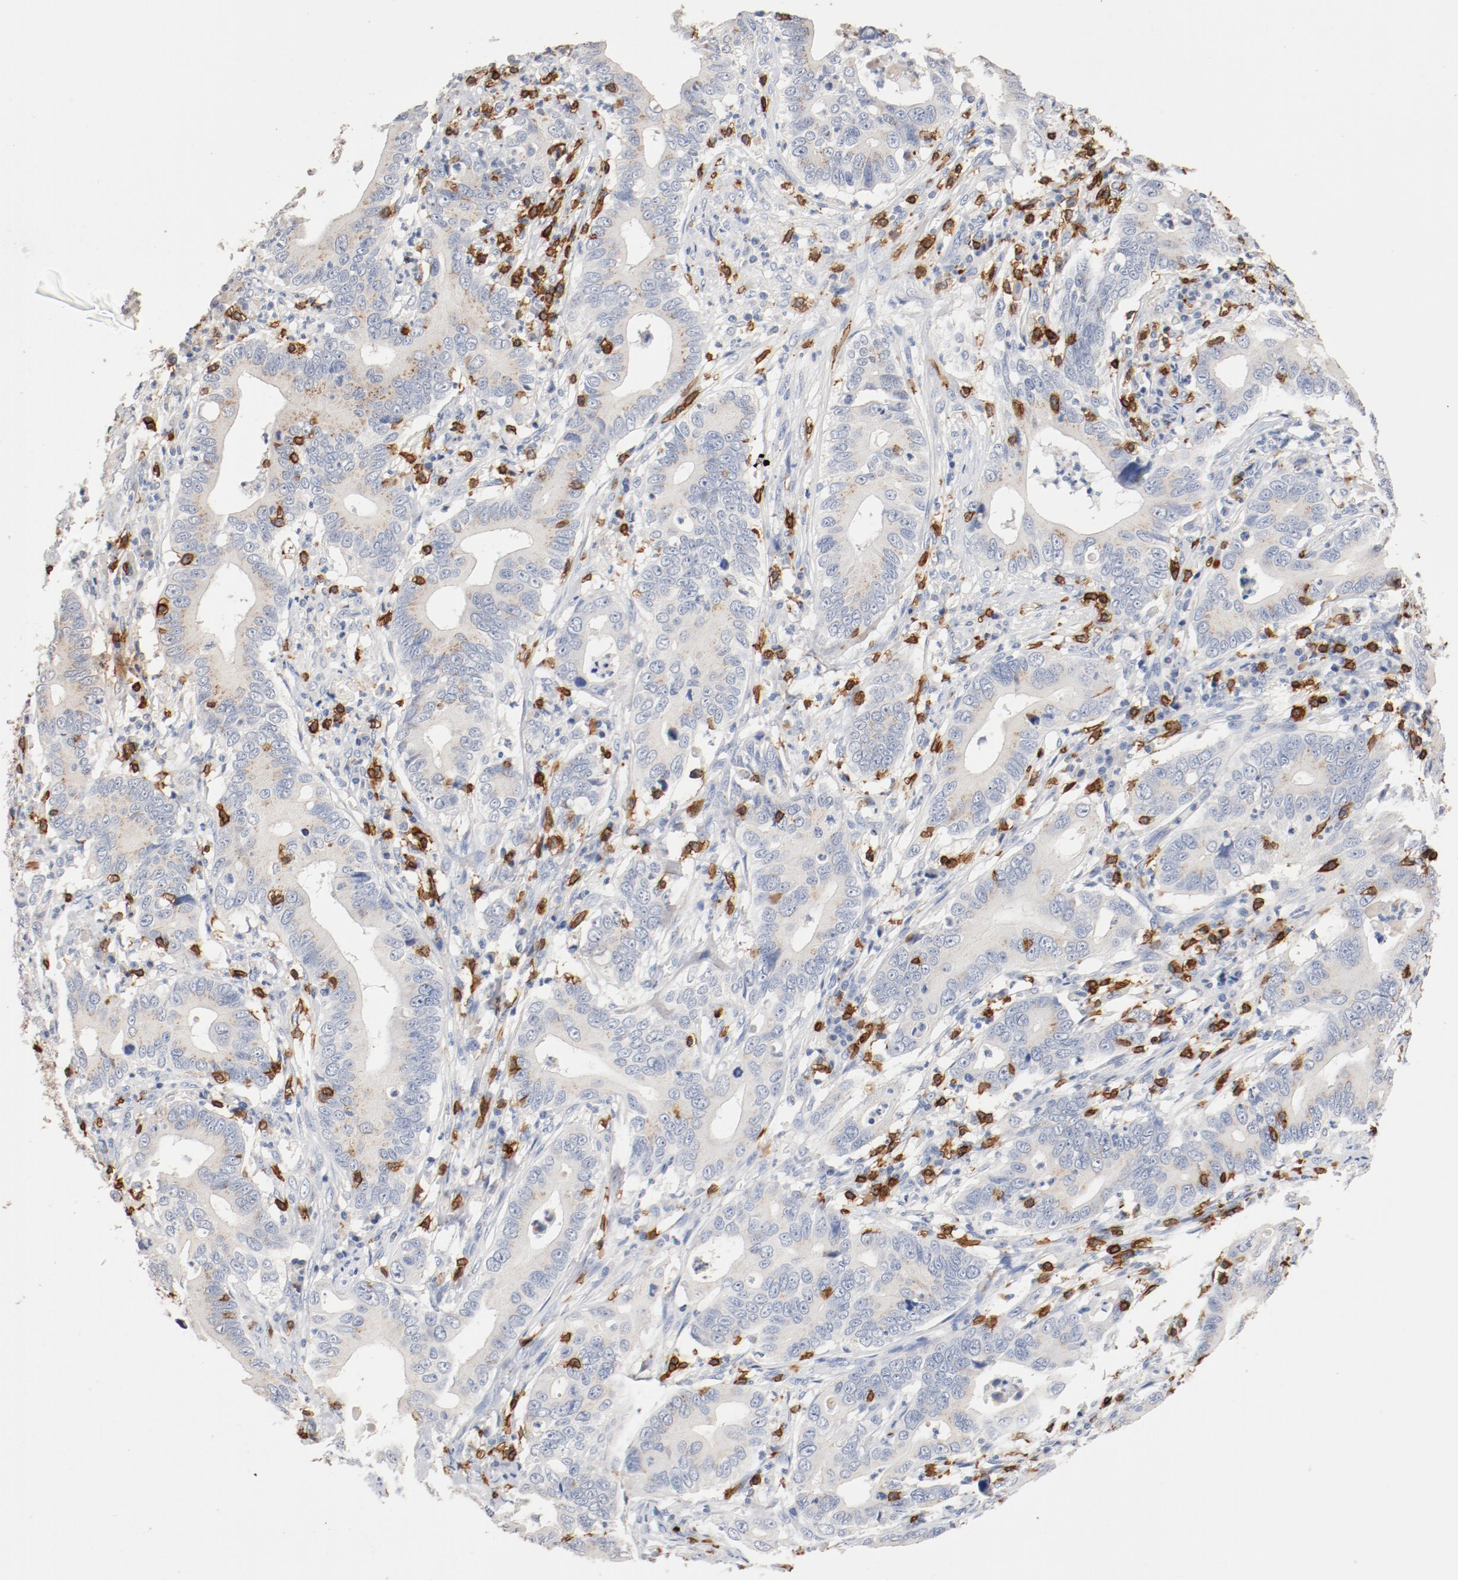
{"staining": {"intensity": "negative", "quantity": "none", "location": "none"}, "tissue": "stomach cancer", "cell_type": "Tumor cells", "image_type": "cancer", "snomed": [{"axis": "morphology", "description": "Adenocarcinoma, NOS"}, {"axis": "topography", "description": "Stomach, upper"}], "caption": "This is an immunohistochemistry photomicrograph of human stomach cancer. There is no expression in tumor cells.", "gene": "CD247", "patient": {"sex": "male", "age": 63}}